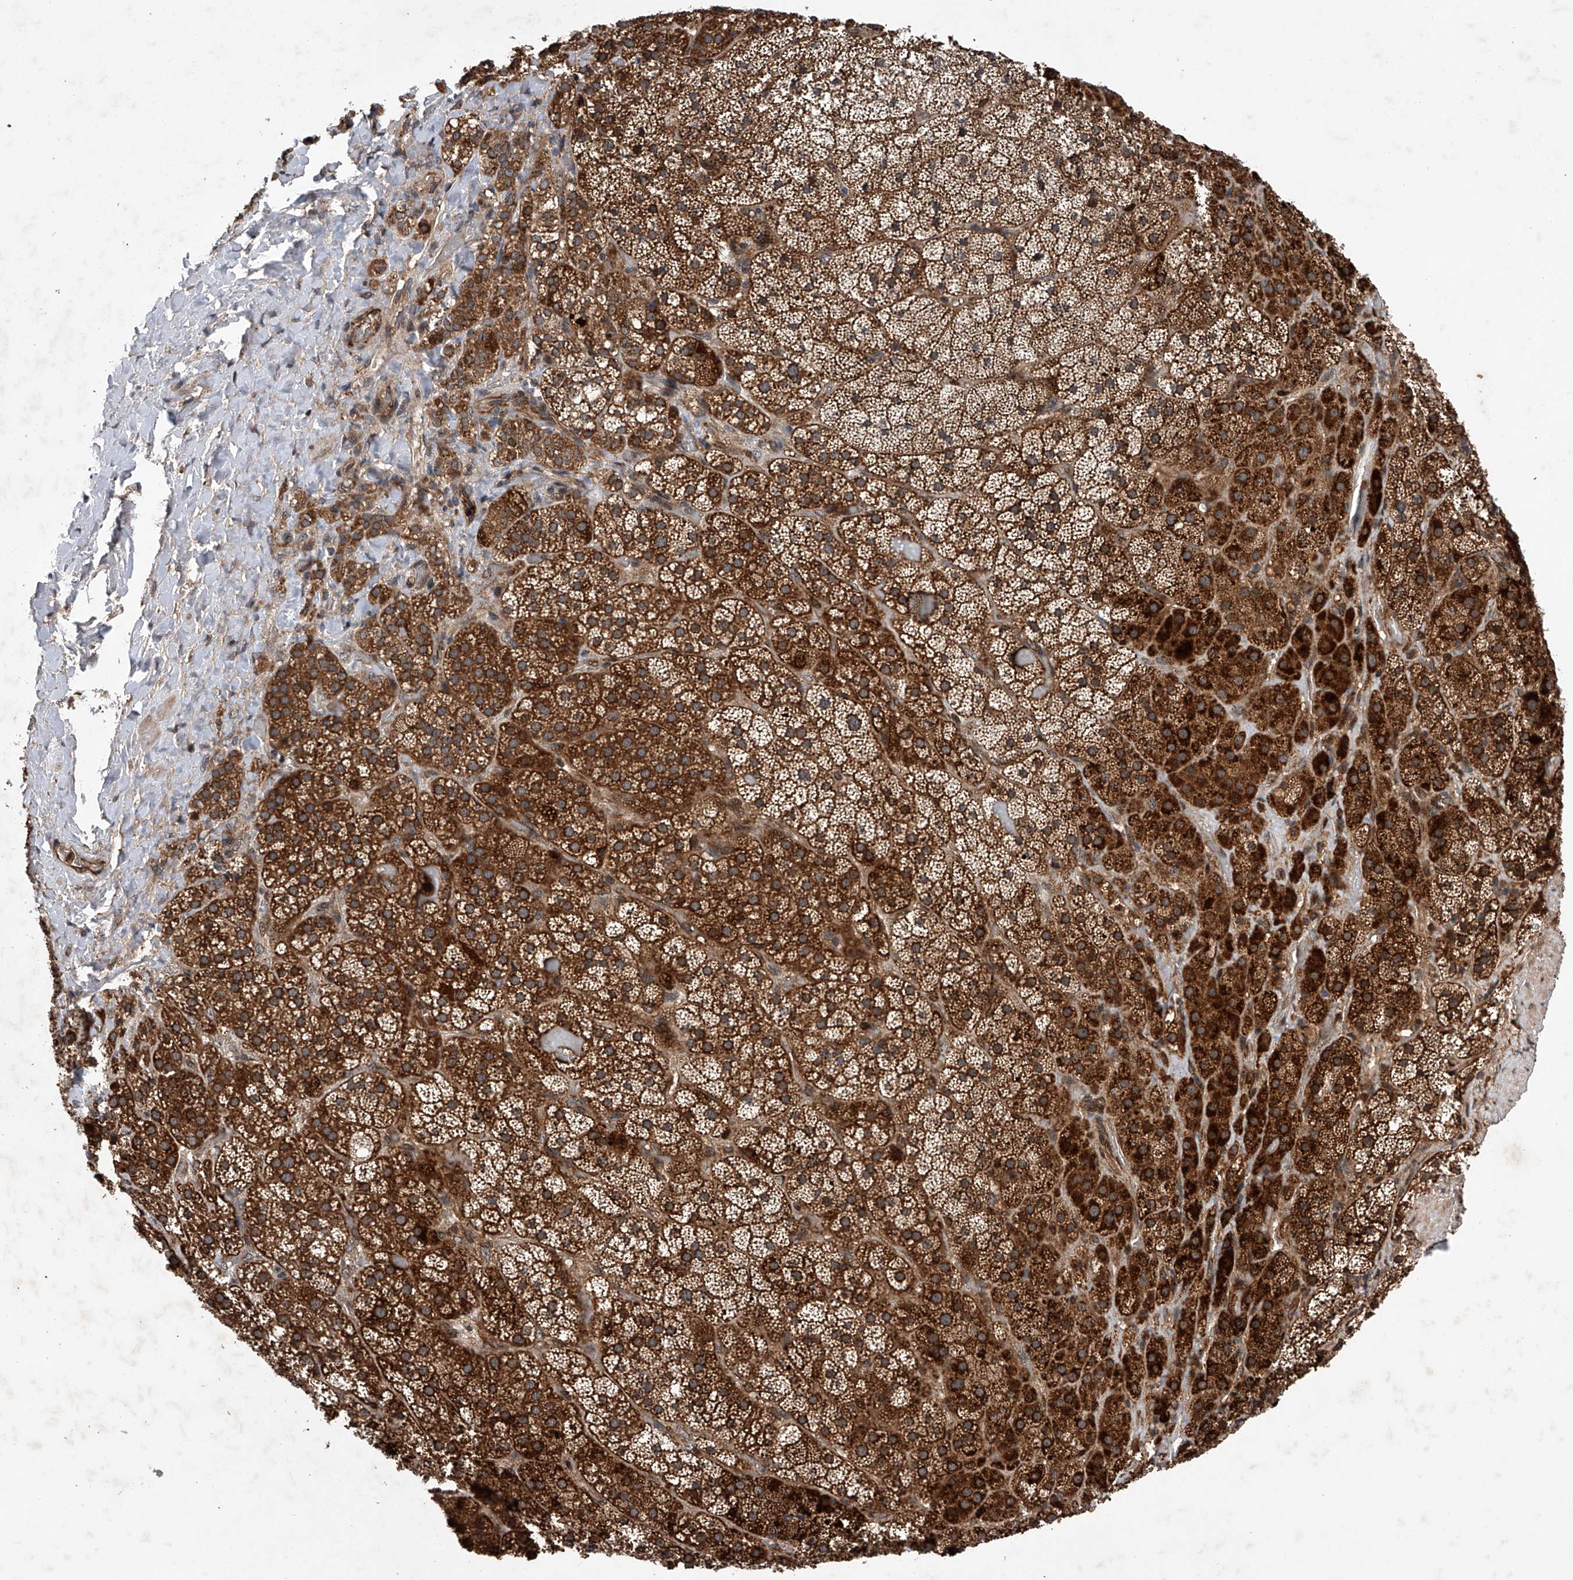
{"staining": {"intensity": "strong", "quantity": ">75%", "location": "cytoplasmic/membranous"}, "tissue": "adrenal gland", "cell_type": "Glandular cells", "image_type": "normal", "snomed": [{"axis": "morphology", "description": "Normal tissue, NOS"}, {"axis": "topography", "description": "Adrenal gland"}], "caption": "Adrenal gland stained with DAB immunohistochemistry exhibits high levels of strong cytoplasmic/membranous positivity in approximately >75% of glandular cells.", "gene": "MAP3K11", "patient": {"sex": "male", "age": 57}}